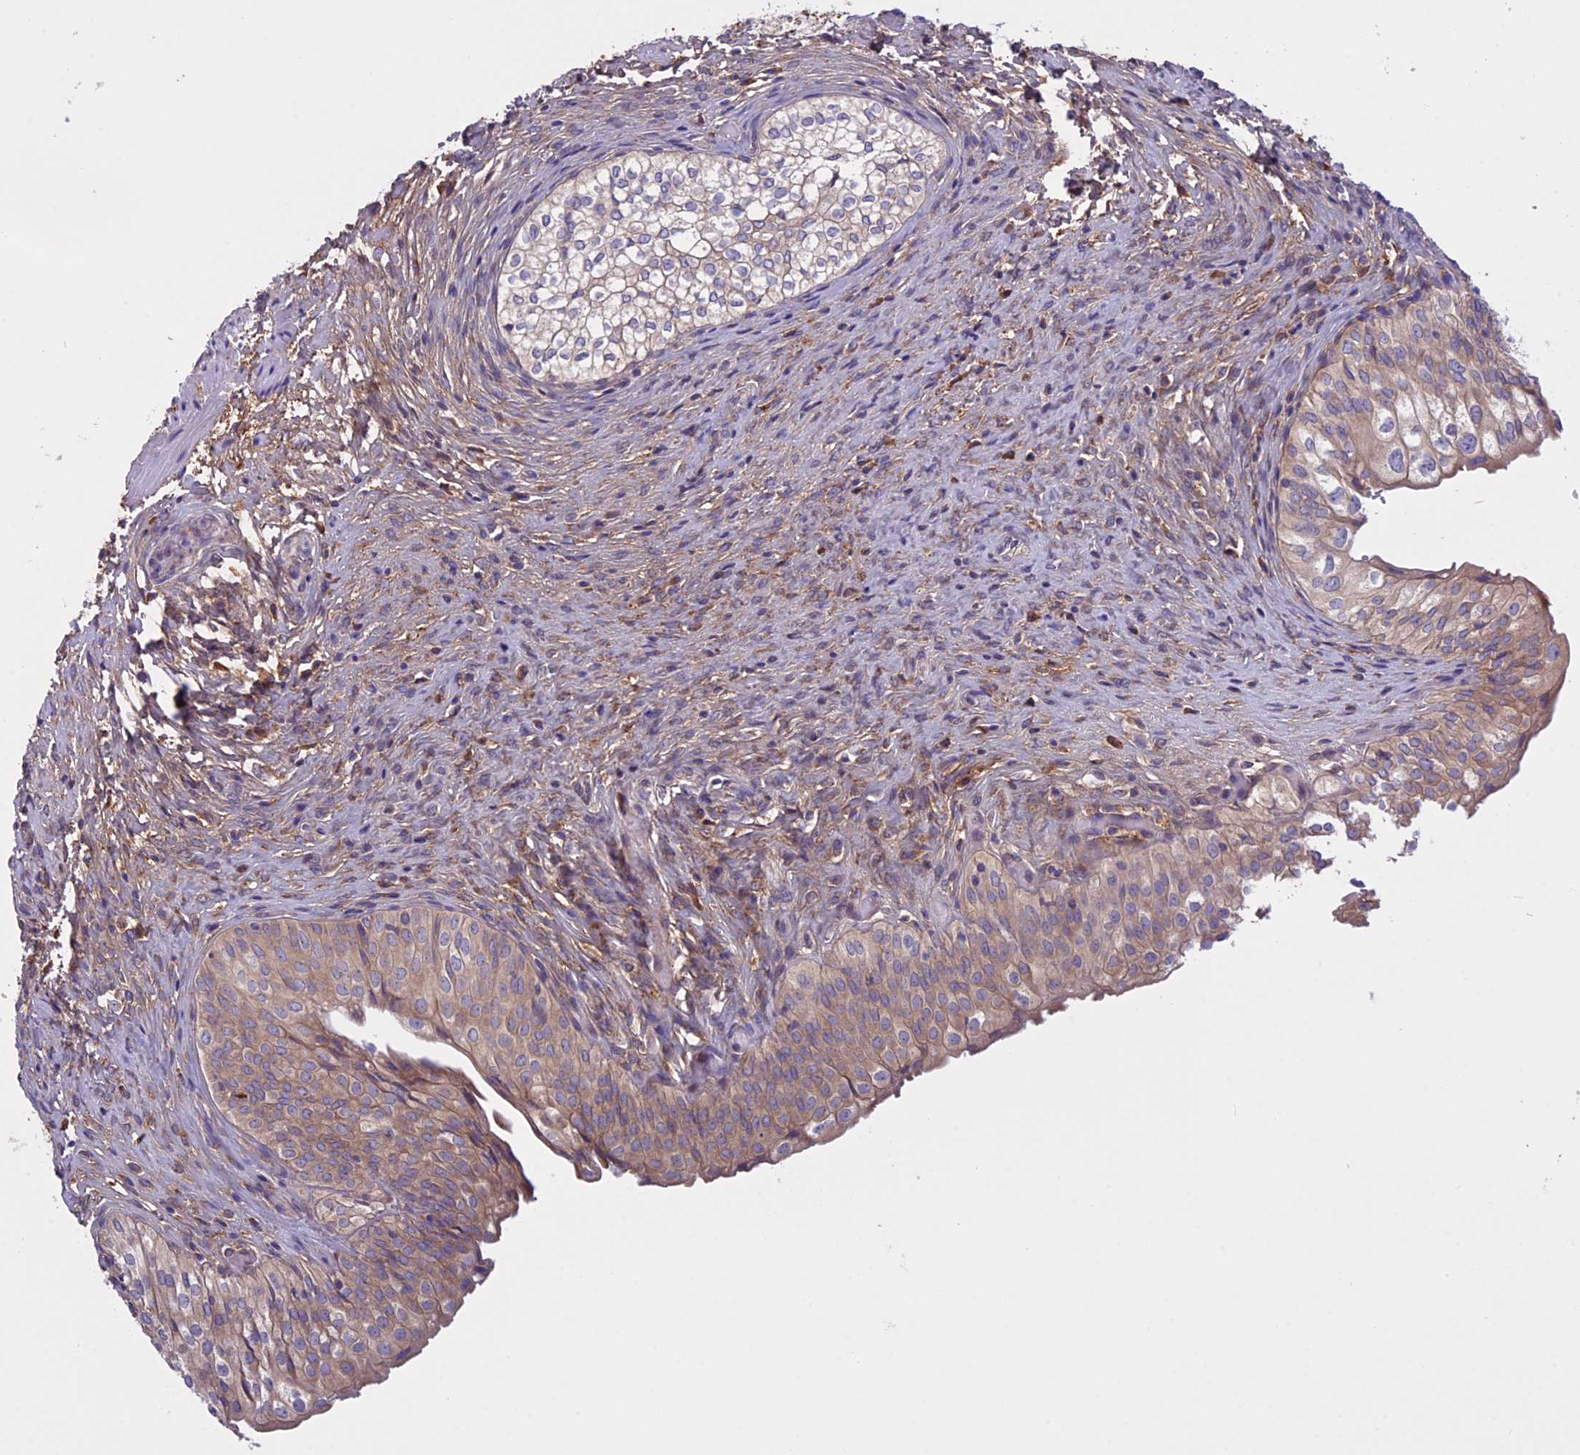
{"staining": {"intensity": "moderate", "quantity": ">75%", "location": "cytoplasmic/membranous"}, "tissue": "urinary bladder", "cell_type": "Urothelial cells", "image_type": "normal", "snomed": [{"axis": "morphology", "description": "Normal tissue, NOS"}, {"axis": "topography", "description": "Urinary bladder"}], "caption": "Immunohistochemical staining of benign urinary bladder exhibits moderate cytoplasmic/membranous protein expression in about >75% of urothelial cells.", "gene": "DCTN5", "patient": {"sex": "male", "age": 55}}